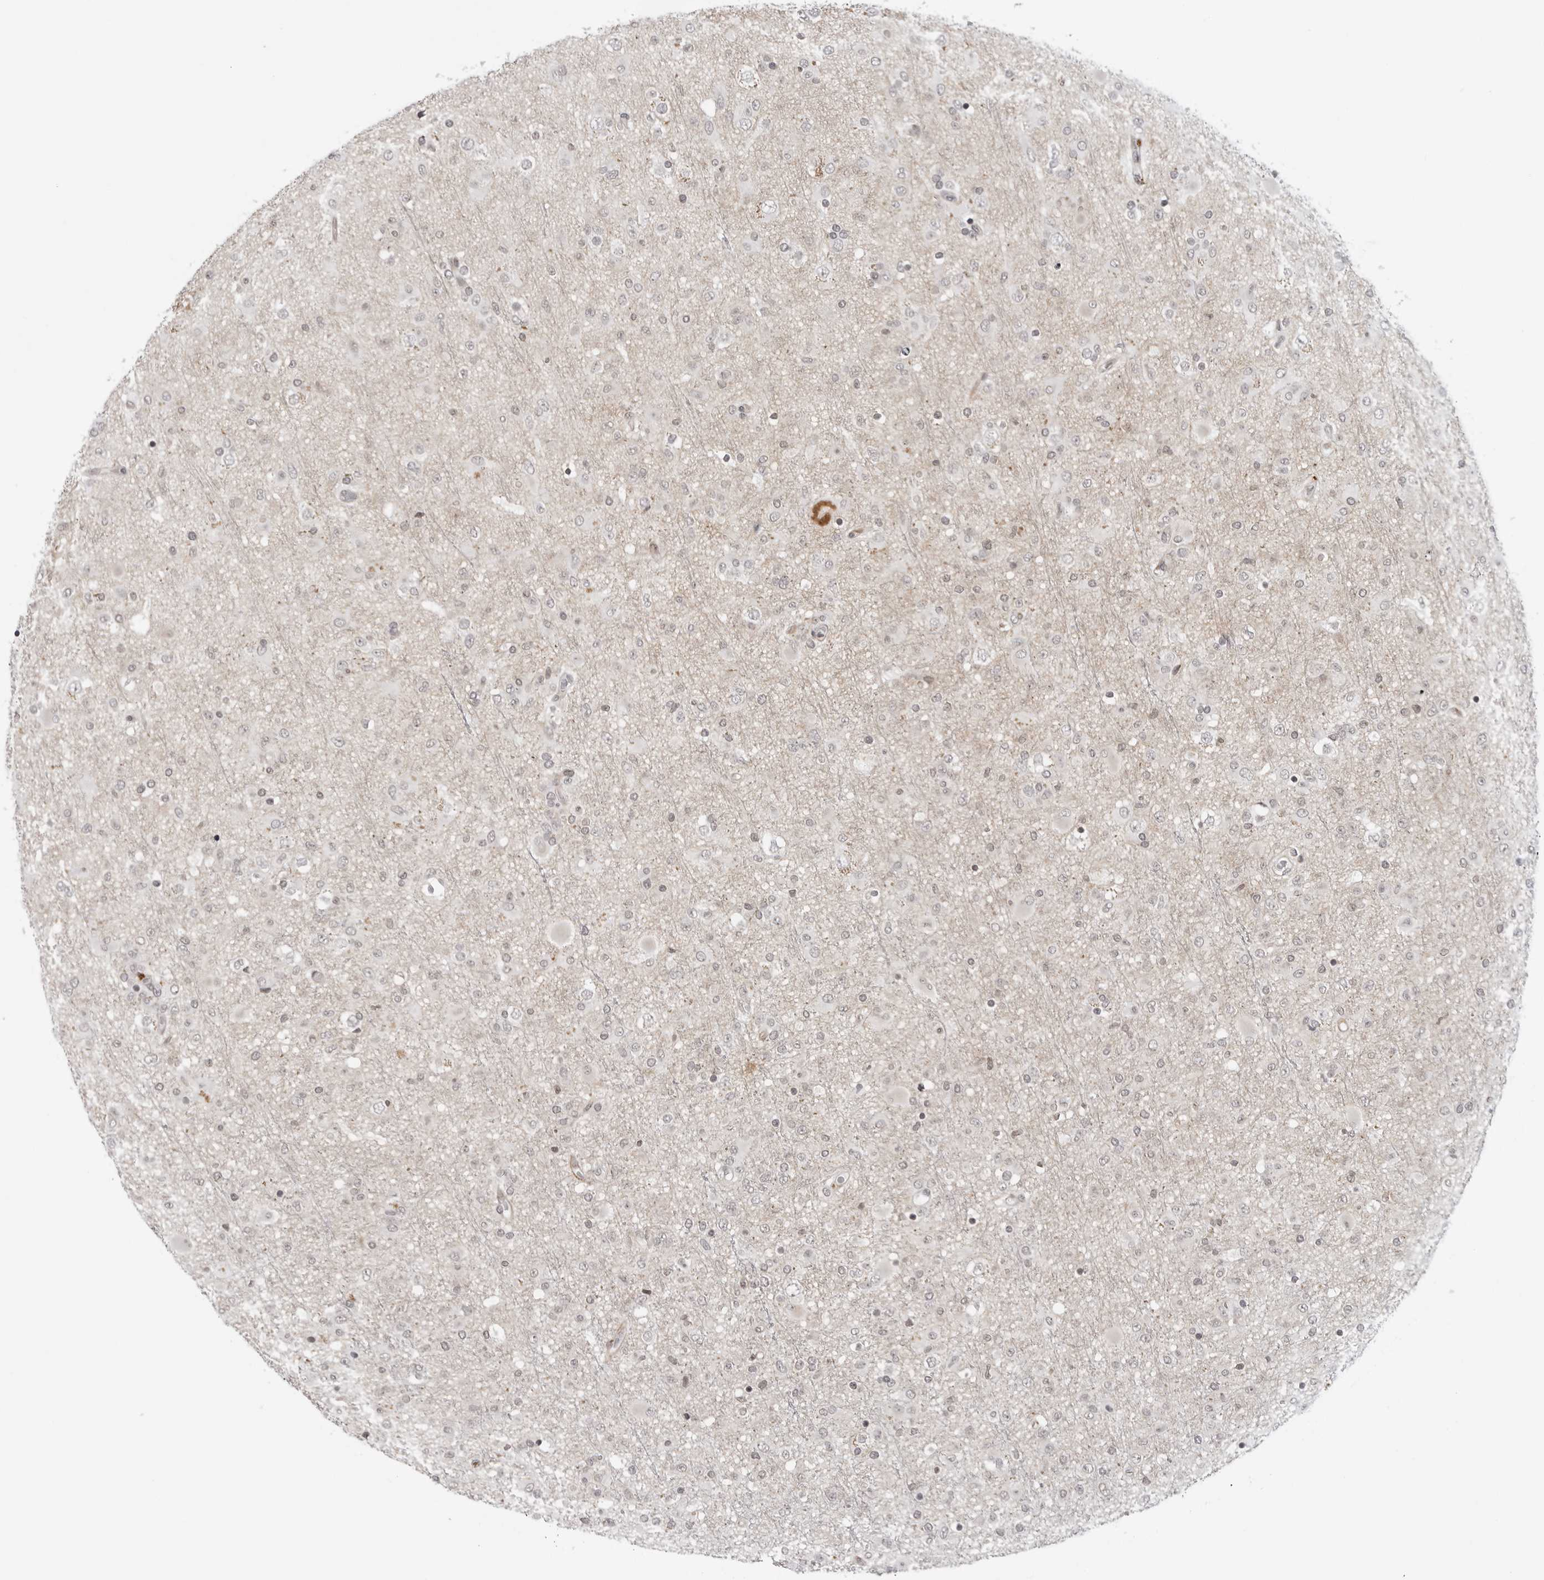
{"staining": {"intensity": "negative", "quantity": "none", "location": "none"}, "tissue": "glioma", "cell_type": "Tumor cells", "image_type": "cancer", "snomed": [{"axis": "morphology", "description": "Glioma, malignant, Low grade"}, {"axis": "topography", "description": "Brain"}], "caption": "High power microscopy photomicrograph of an IHC photomicrograph of glioma, revealing no significant positivity in tumor cells. (IHC, brightfield microscopy, high magnification).", "gene": "ADAMTS5", "patient": {"sex": "male", "age": 65}}